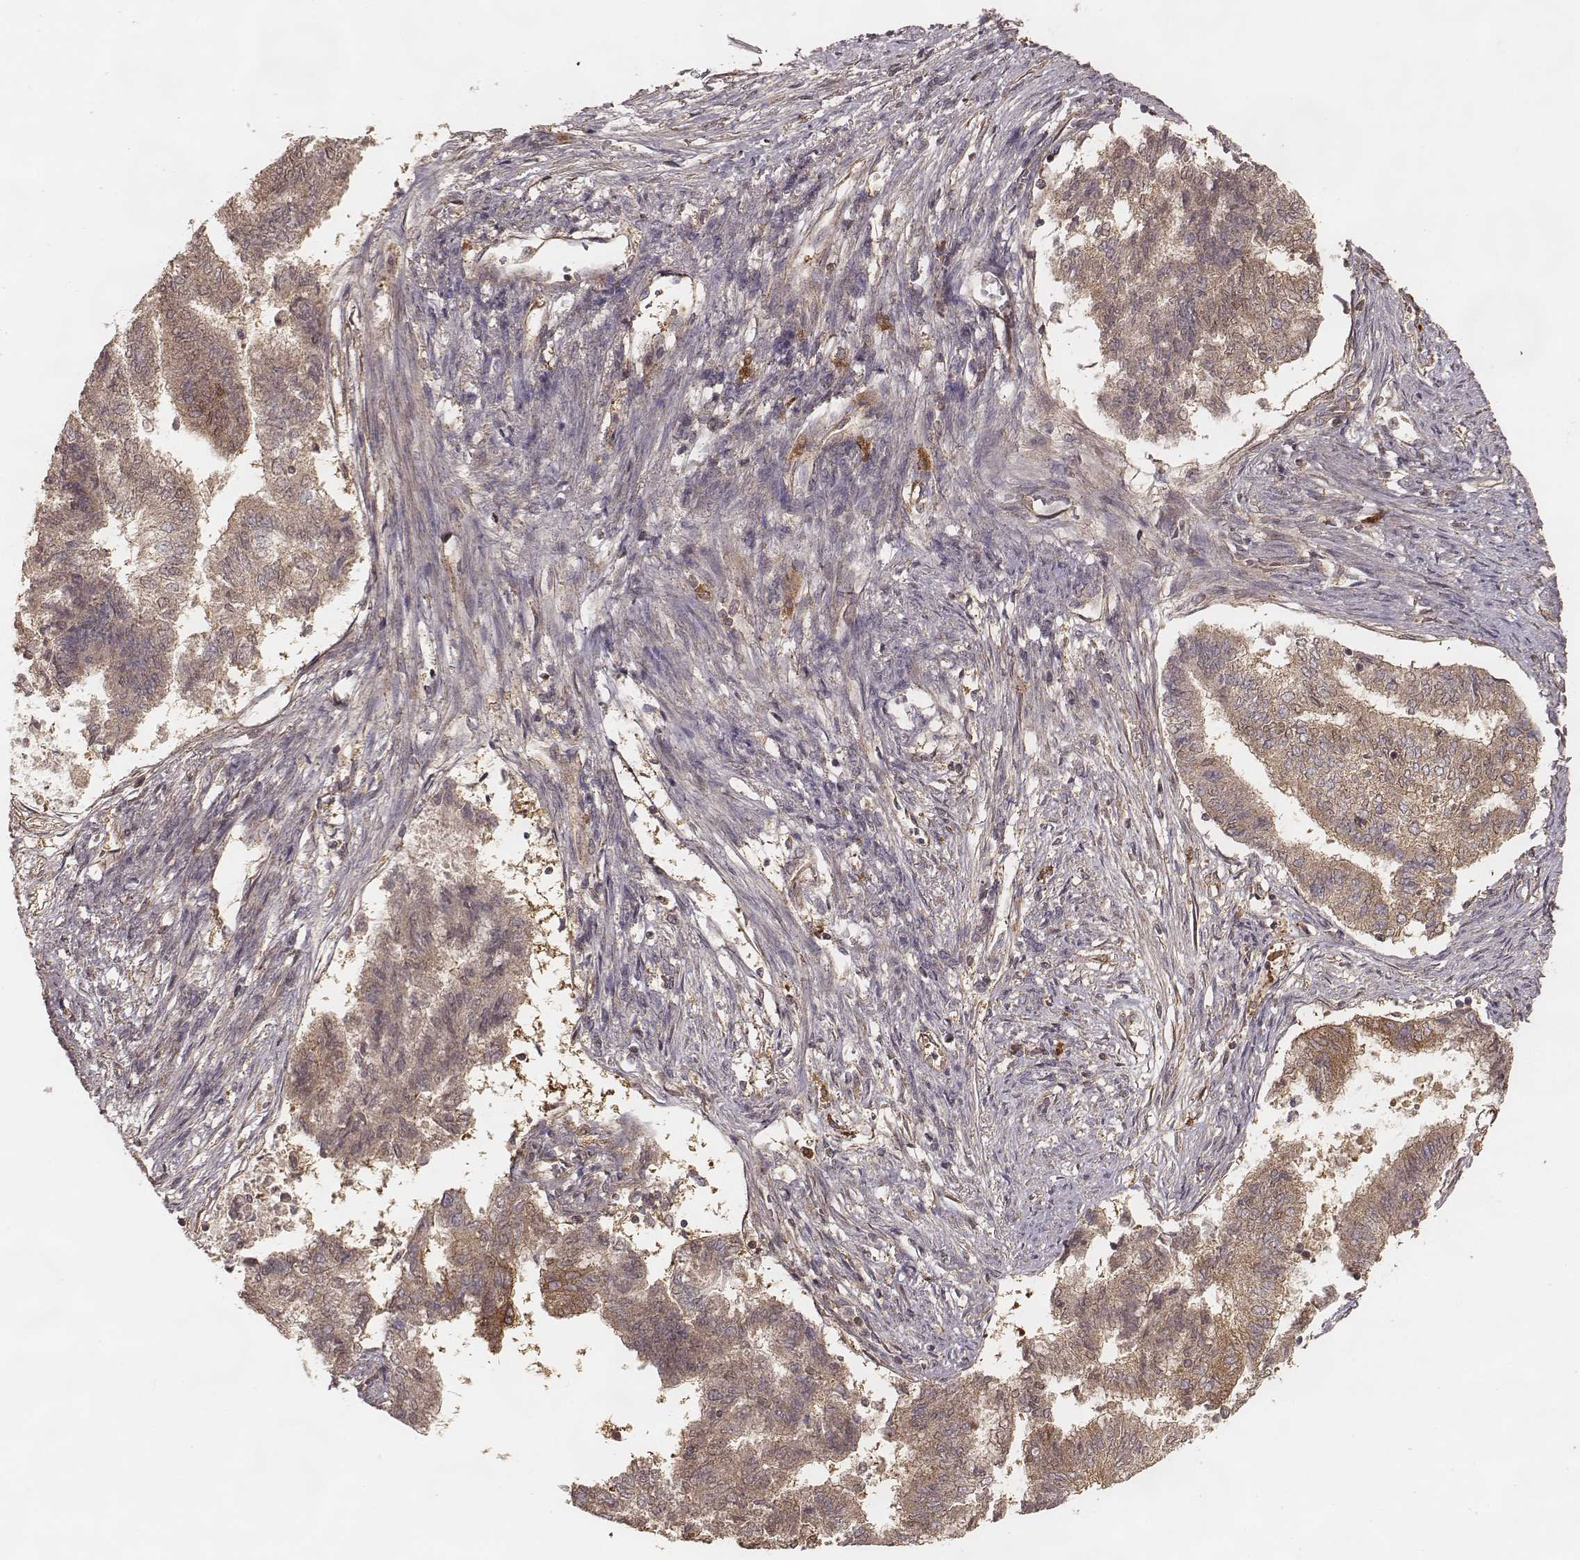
{"staining": {"intensity": "weak", "quantity": "25%-75%", "location": "cytoplasmic/membranous"}, "tissue": "endometrial cancer", "cell_type": "Tumor cells", "image_type": "cancer", "snomed": [{"axis": "morphology", "description": "Adenocarcinoma, NOS"}, {"axis": "topography", "description": "Endometrium"}], "caption": "Protein staining reveals weak cytoplasmic/membranous expression in about 25%-75% of tumor cells in endometrial adenocarcinoma. (IHC, brightfield microscopy, high magnification).", "gene": "CARS1", "patient": {"sex": "female", "age": 65}}